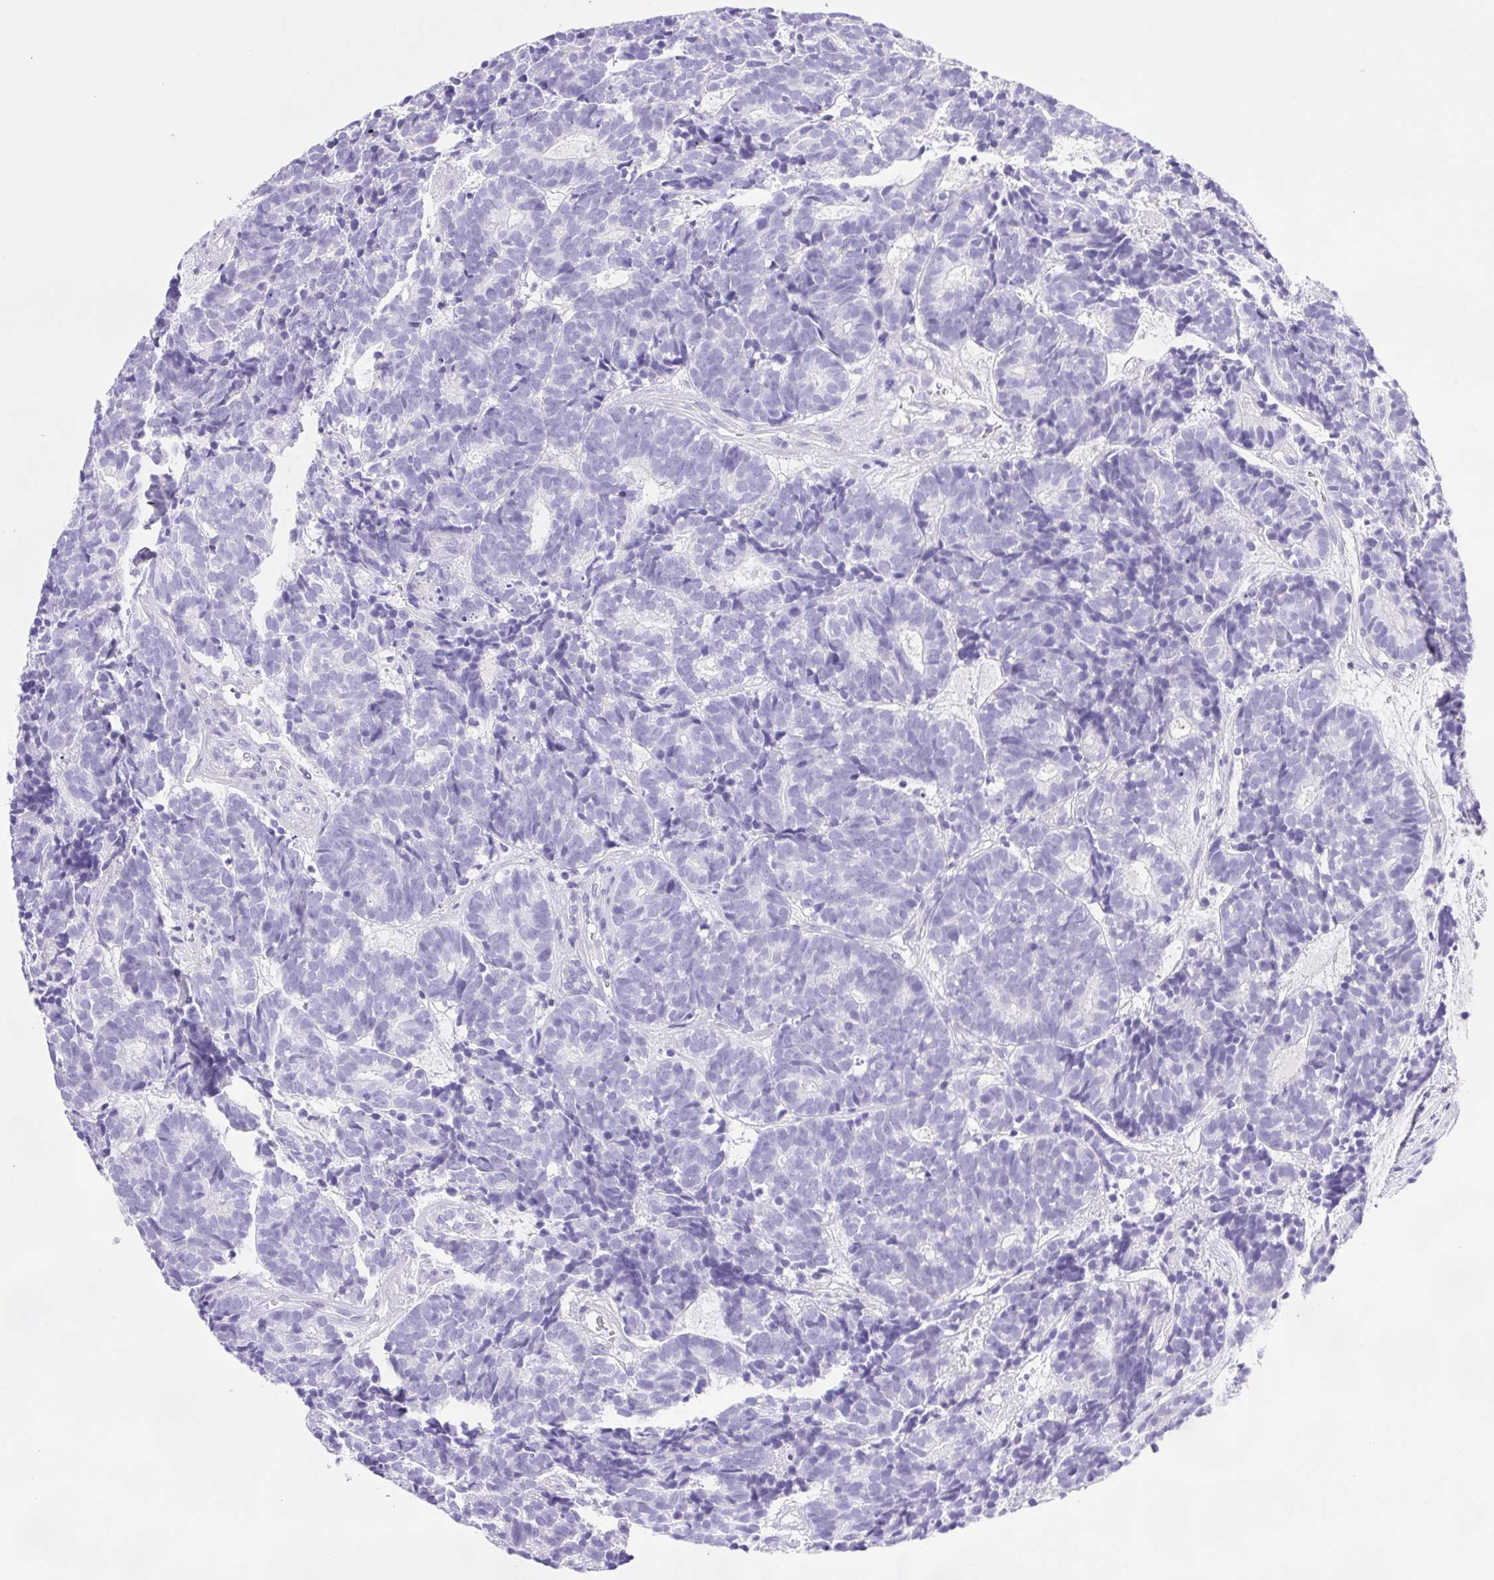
{"staining": {"intensity": "negative", "quantity": "none", "location": "none"}, "tissue": "head and neck cancer", "cell_type": "Tumor cells", "image_type": "cancer", "snomed": [{"axis": "morphology", "description": "Adenocarcinoma, NOS"}, {"axis": "topography", "description": "Head-Neck"}], "caption": "Human head and neck cancer (adenocarcinoma) stained for a protein using immunohistochemistry demonstrates no expression in tumor cells.", "gene": "SYNPR", "patient": {"sex": "female", "age": 81}}